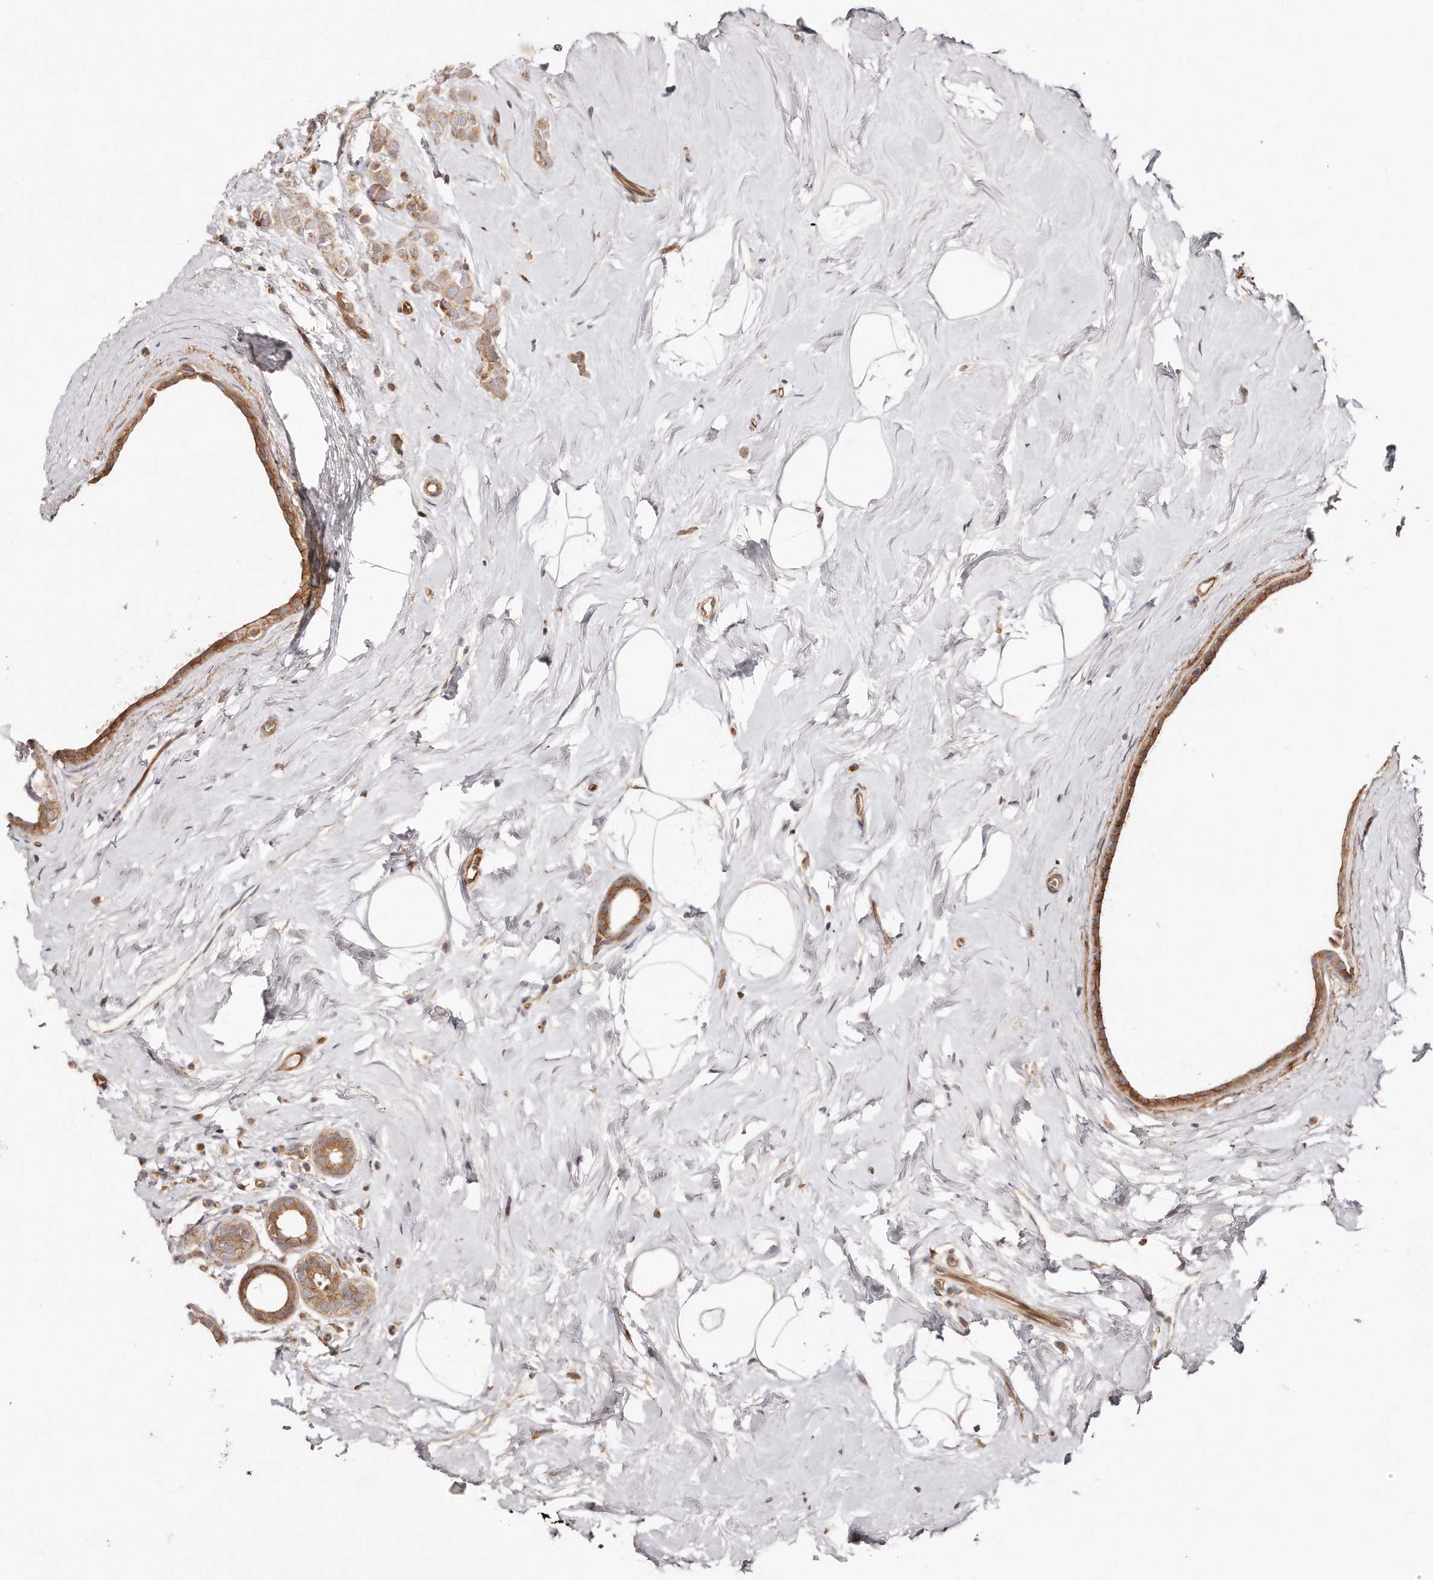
{"staining": {"intensity": "moderate", "quantity": ">75%", "location": "cytoplasmic/membranous"}, "tissue": "breast cancer", "cell_type": "Tumor cells", "image_type": "cancer", "snomed": [{"axis": "morphology", "description": "Lobular carcinoma"}, {"axis": "topography", "description": "Breast"}], "caption": "DAB immunohistochemical staining of human breast cancer demonstrates moderate cytoplasmic/membranous protein expression in about >75% of tumor cells. Using DAB (3,3'-diaminobenzidine) (brown) and hematoxylin (blue) stains, captured at high magnification using brightfield microscopy.", "gene": "GBP4", "patient": {"sex": "female", "age": 47}}